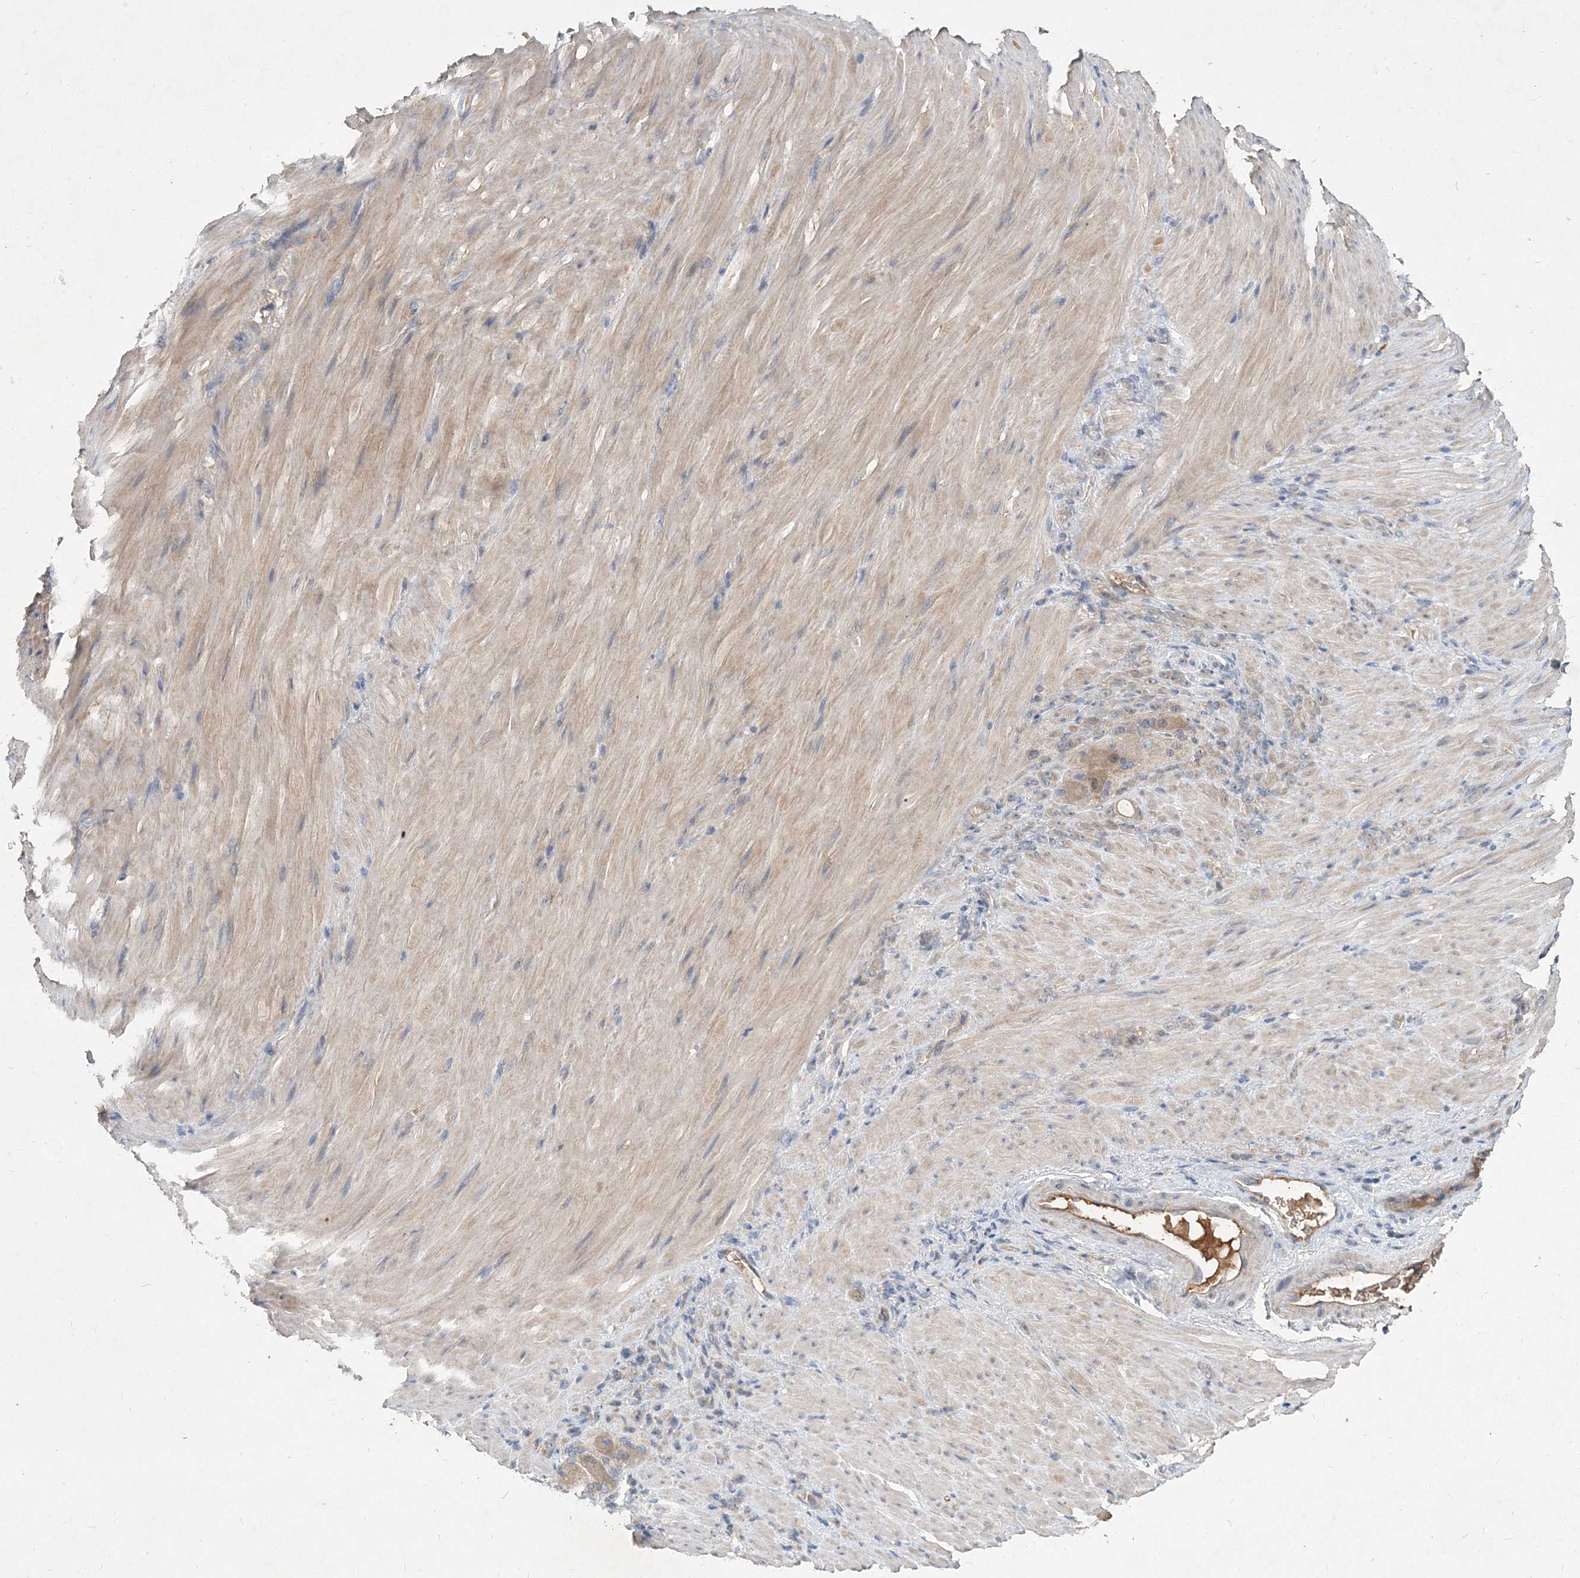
{"staining": {"intensity": "weak", "quantity": "25%-75%", "location": "cytoplasmic/membranous"}, "tissue": "stomach cancer", "cell_type": "Tumor cells", "image_type": "cancer", "snomed": [{"axis": "morphology", "description": "Normal tissue, NOS"}, {"axis": "morphology", "description": "Adenocarcinoma, NOS"}, {"axis": "topography", "description": "Stomach"}], "caption": "Stomach cancer (adenocarcinoma) stained for a protein exhibits weak cytoplasmic/membranous positivity in tumor cells.", "gene": "RNF25", "patient": {"sex": "male", "age": 82}}